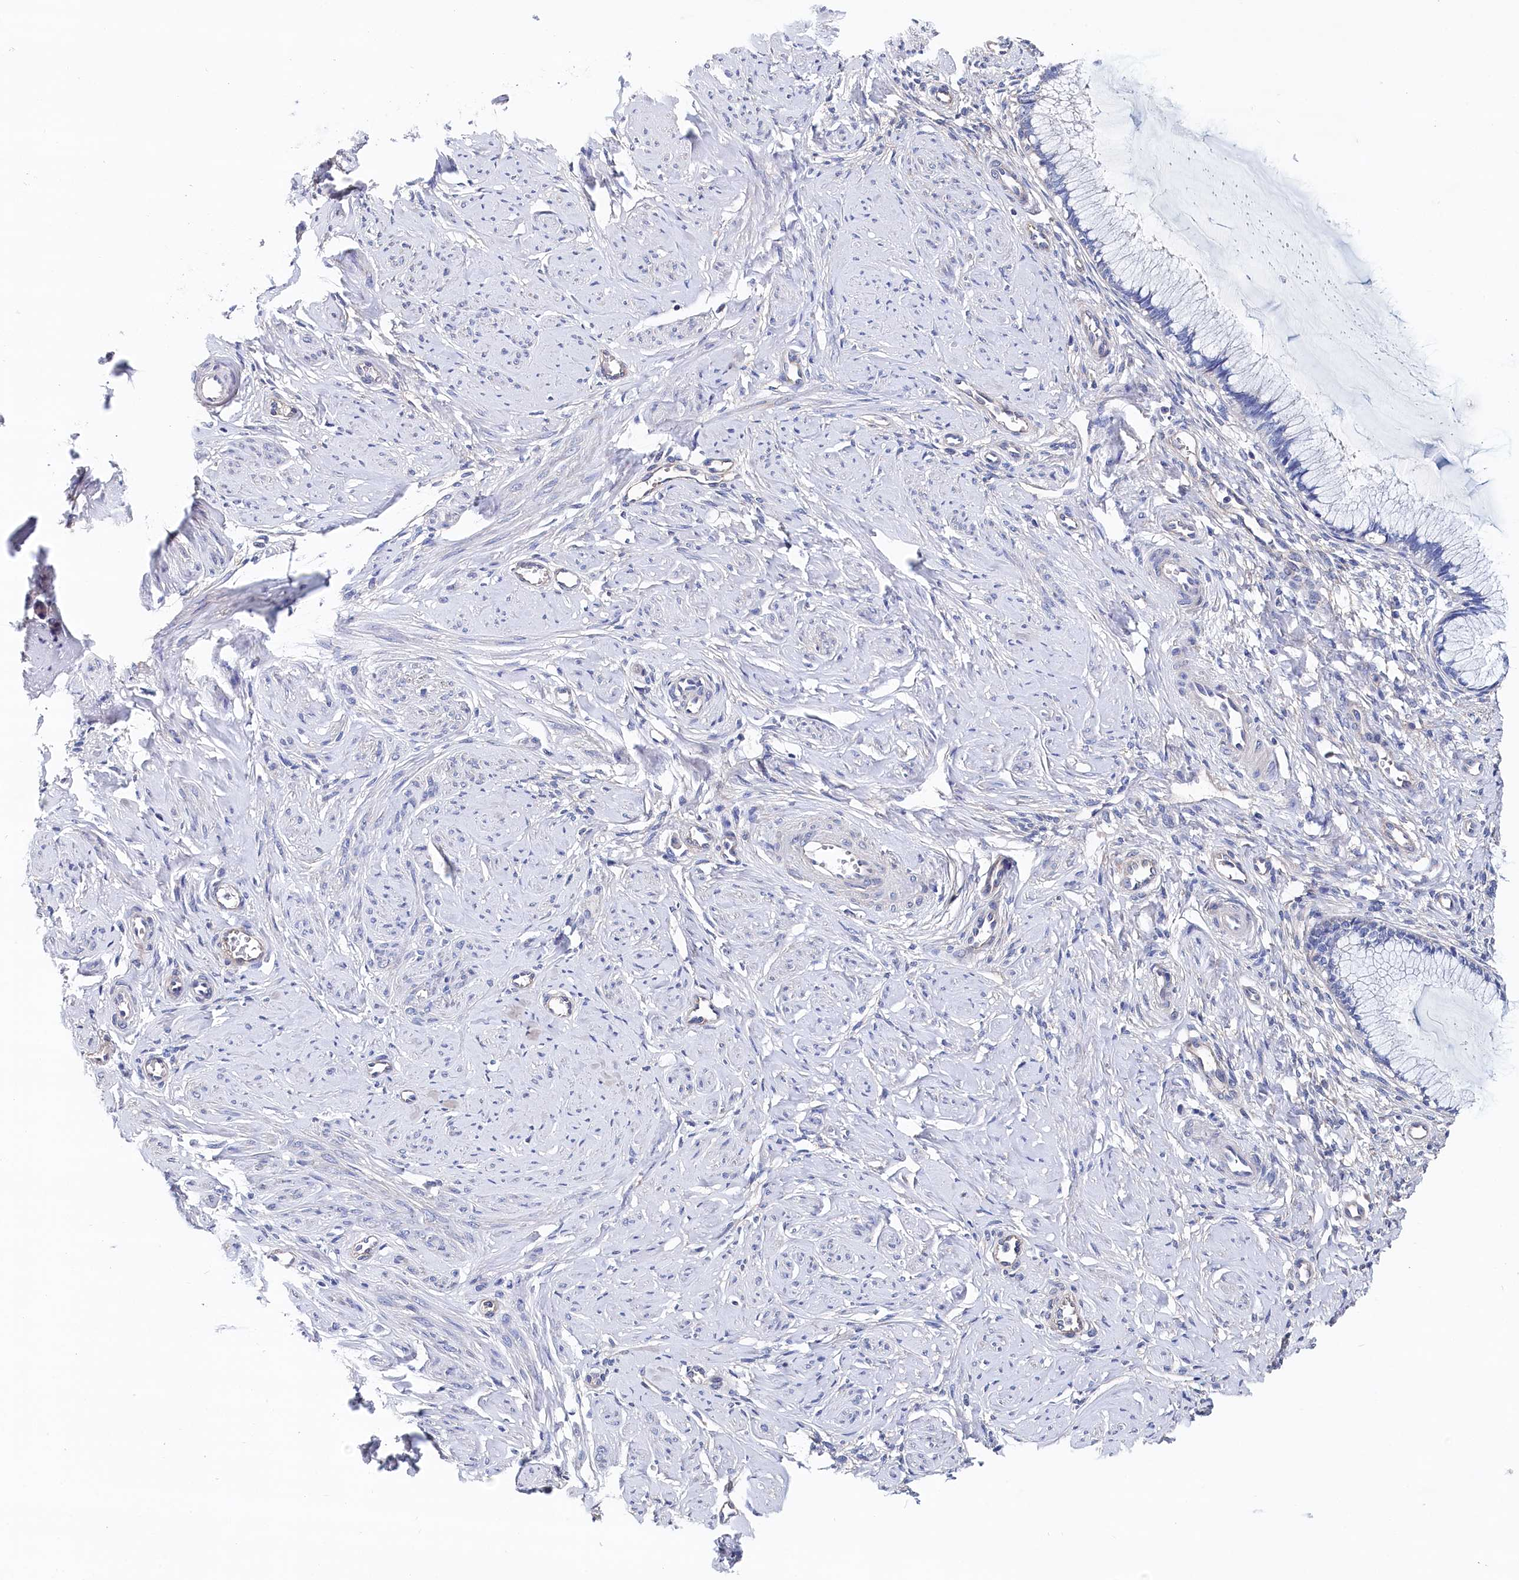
{"staining": {"intensity": "negative", "quantity": "none", "location": "none"}, "tissue": "cervix", "cell_type": "Glandular cells", "image_type": "normal", "snomed": [{"axis": "morphology", "description": "Normal tissue, NOS"}, {"axis": "morphology", "description": "Adenocarcinoma, NOS"}, {"axis": "topography", "description": "Cervix"}], "caption": "Immunohistochemistry (IHC) of benign cervix demonstrates no staining in glandular cells.", "gene": "BHMT", "patient": {"sex": "female", "age": 29}}